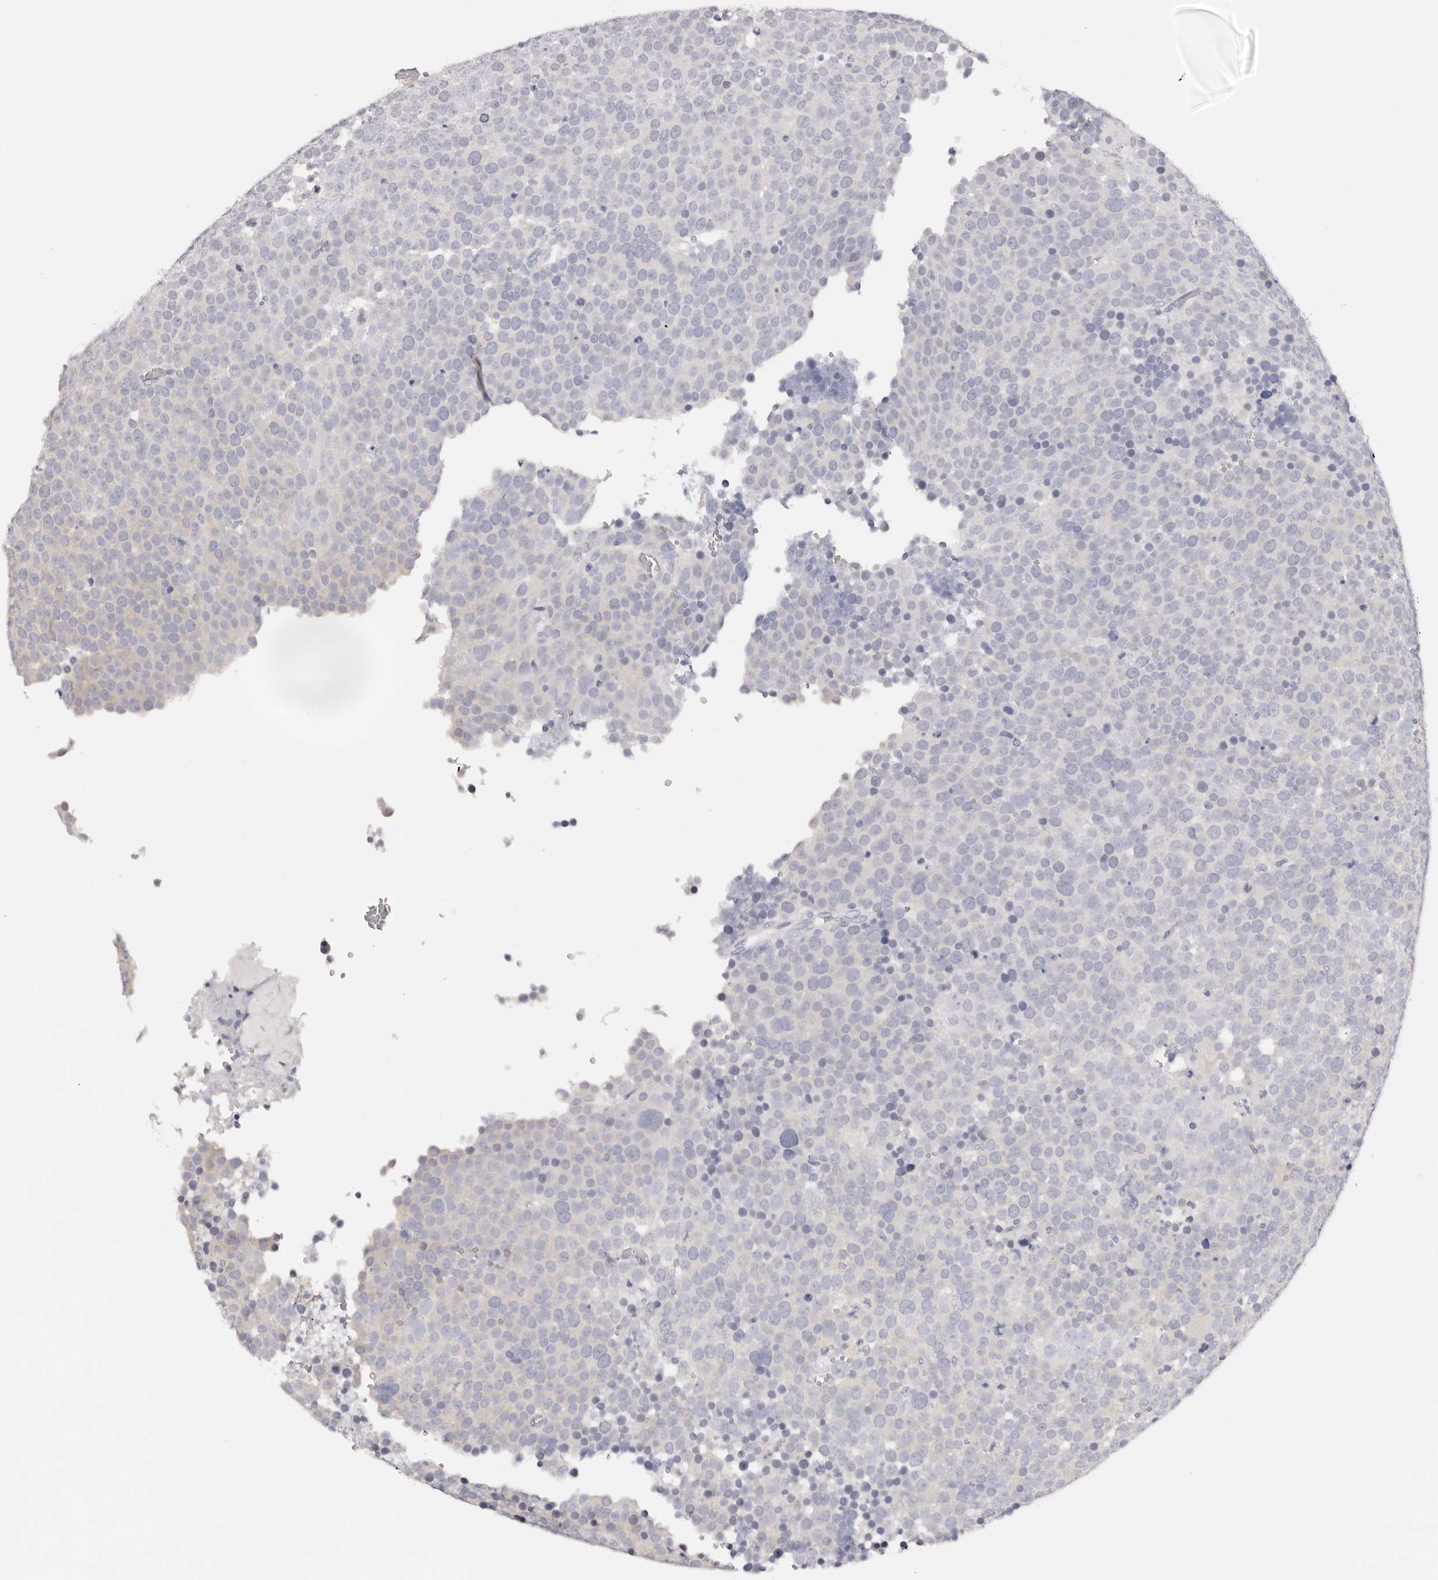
{"staining": {"intensity": "negative", "quantity": "none", "location": "none"}, "tissue": "testis cancer", "cell_type": "Tumor cells", "image_type": "cancer", "snomed": [{"axis": "morphology", "description": "Seminoma, NOS"}, {"axis": "topography", "description": "Testis"}], "caption": "IHC of testis seminoma demonstrates no staining in tumor cells.", "gene": "ROM1", "patient": {"sex": "male", "age": 71}}